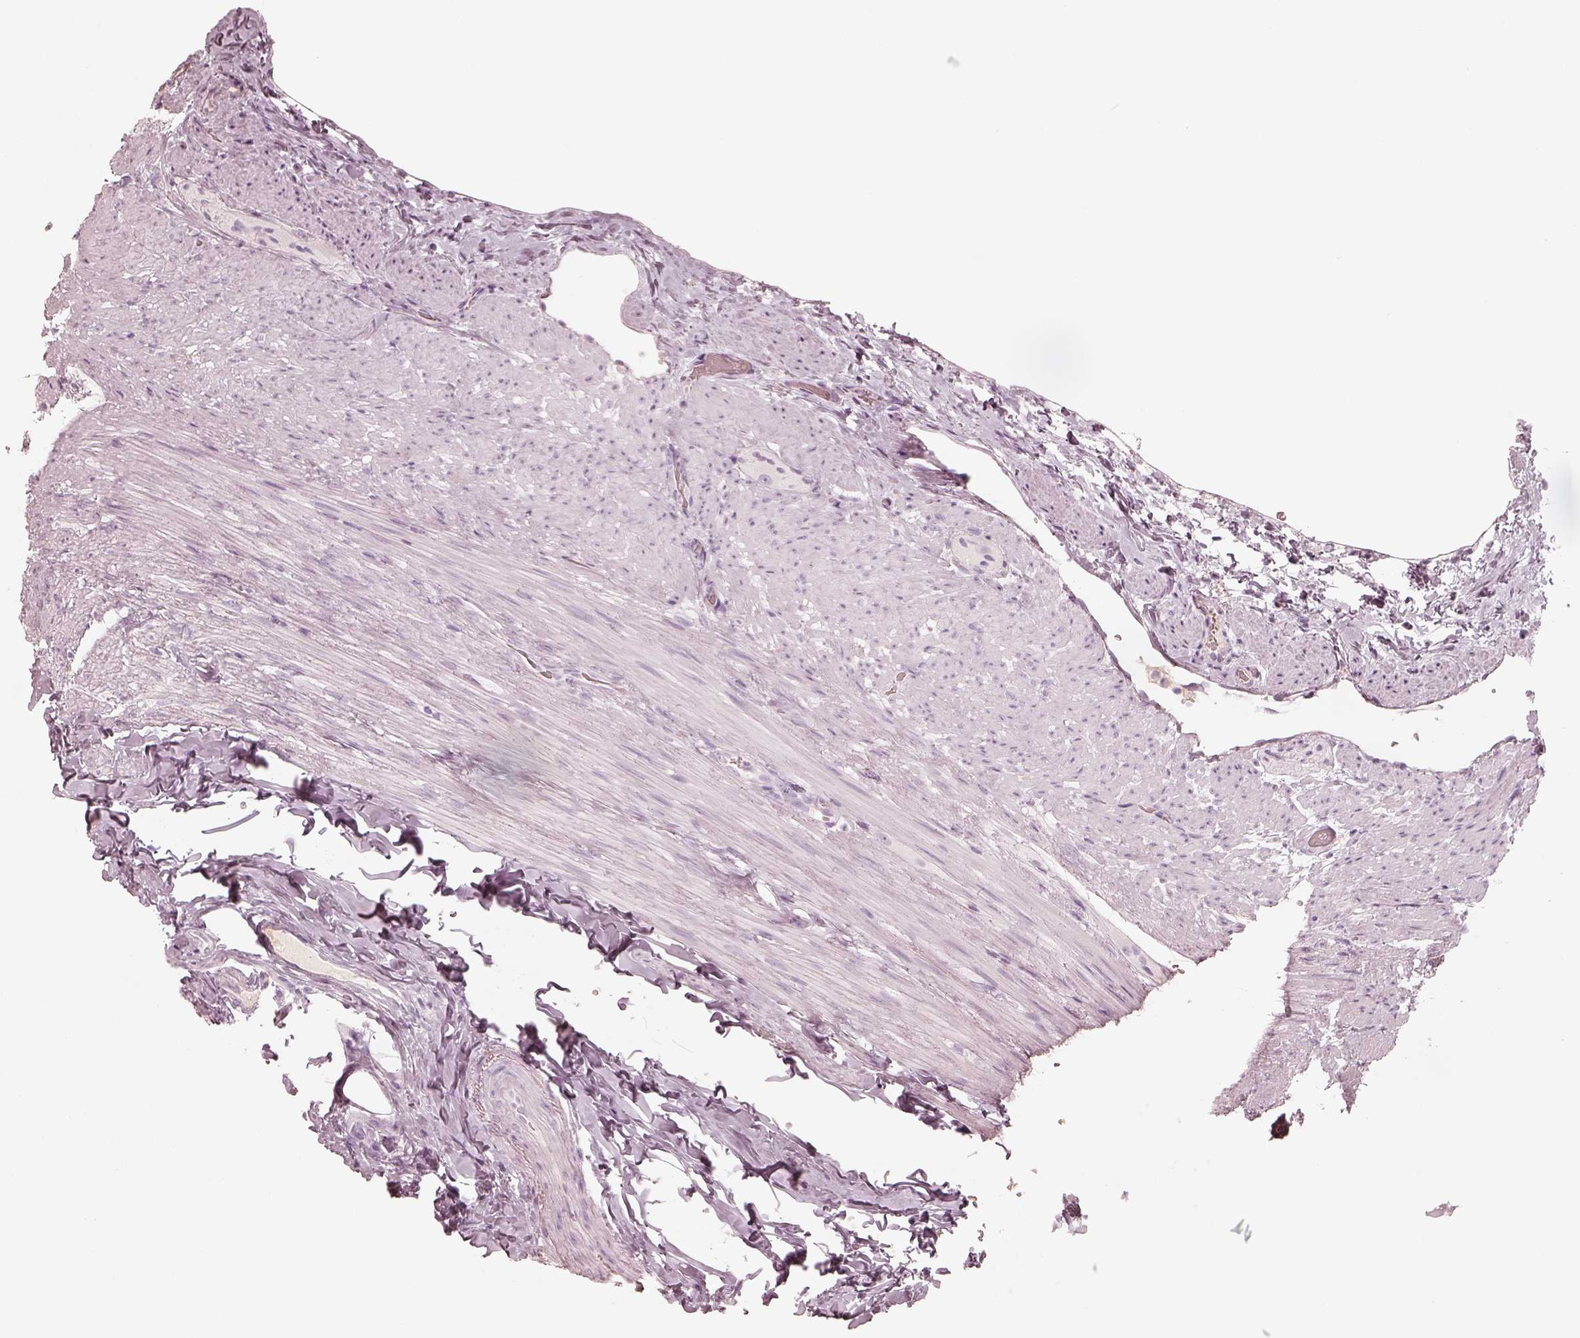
{"staining": {"intensity": "negative", "quantity": "none", "location": "none"}, "tissue": "appendix", "cell_type": "Glandular cells", "image_type": "normal", "snomed": [{"axis": "morphology", "description": "Normal tissue, NOS"}, {"axis": "topography", "description": "Appendix"}], "caption": "Appendix stained for a protein using immunohistochemistry (IHC) exhibits no expression glandular cells.", "gene": "KRT82", "patient": {"sex": "male", "age": 47}}